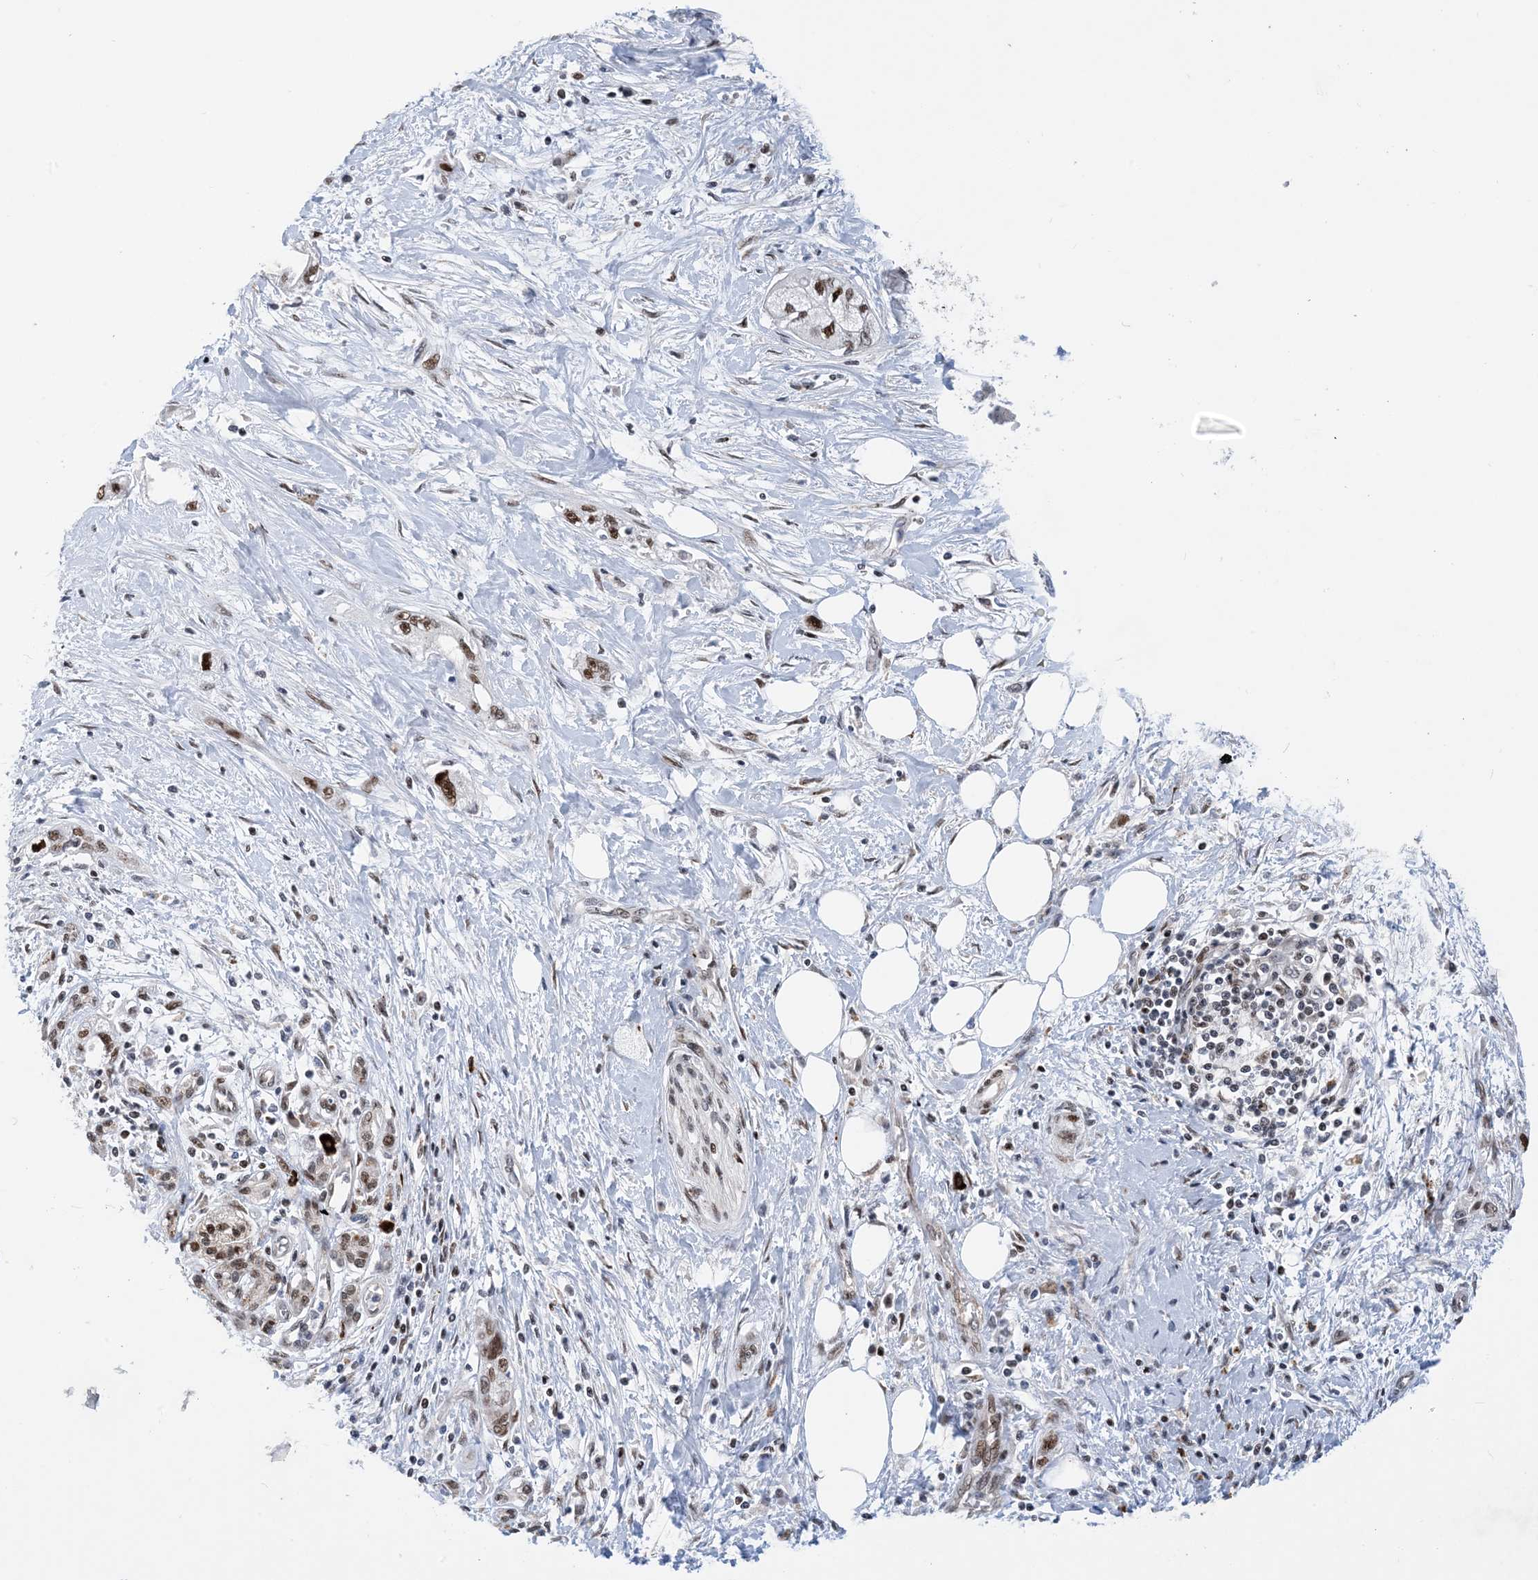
{"staining": {"intensity": "moderate", "quantity": ">75%", "location": "nuclear"}, "tissue": "pancreatic cancer", "cell_type": "Tumor cells", "image_type": "cancer", "snomed": [{"axis": "morphology", "description": "Adenocarcinoma, NOS"}, {"axis": "topography", "description": "Pancreas"}], "caption": "Pancreatic adenocarcinoma was stained to show a protein in brown. There is medium levels of moderate nuclear positivity in approximately >75% of tumor cells. (DAB = brown stain, brightfield microscopy at high magnification).", "gene": "TSPYL1", "patient": {"sex": "male", "age": 70}}